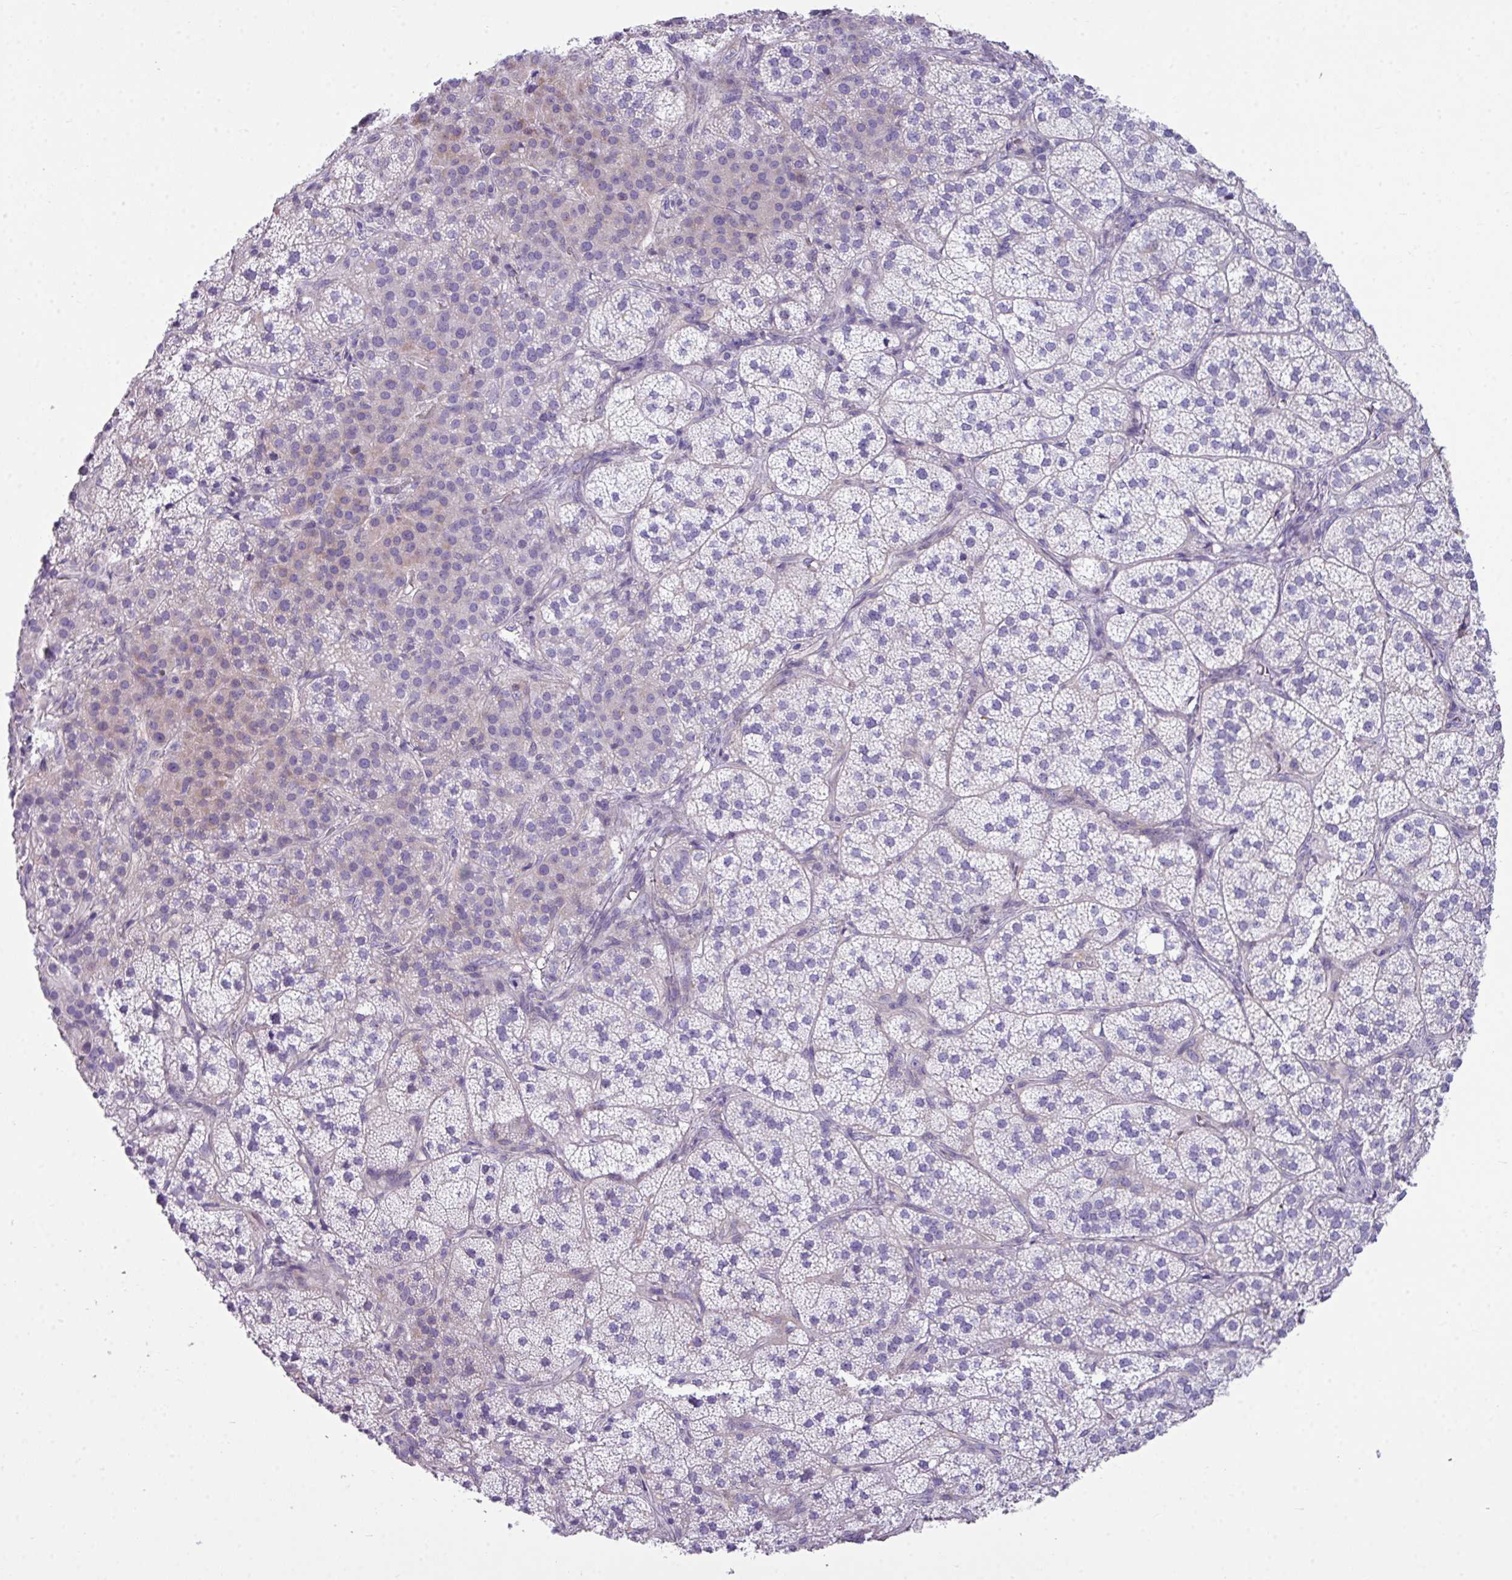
{"staining": {"intensity": "negative", "quantity": "none", "location": "none"}, "tissue": "adrenal gland", "cell_type": "Glandular cells", "image_type": "normal", "snomed": [{"axis": "morphology", "description": "Normal tissue, NOS"}, {"axis": "topography", "description": "Adrenal gland"}], "caption": "An IHC histopathology image of benign adrenal gland is shown. There is no staining in glandular cells of adrenal gland.", "gene": "ABCC5", "patient": {"sex": "female", "age": 58}}